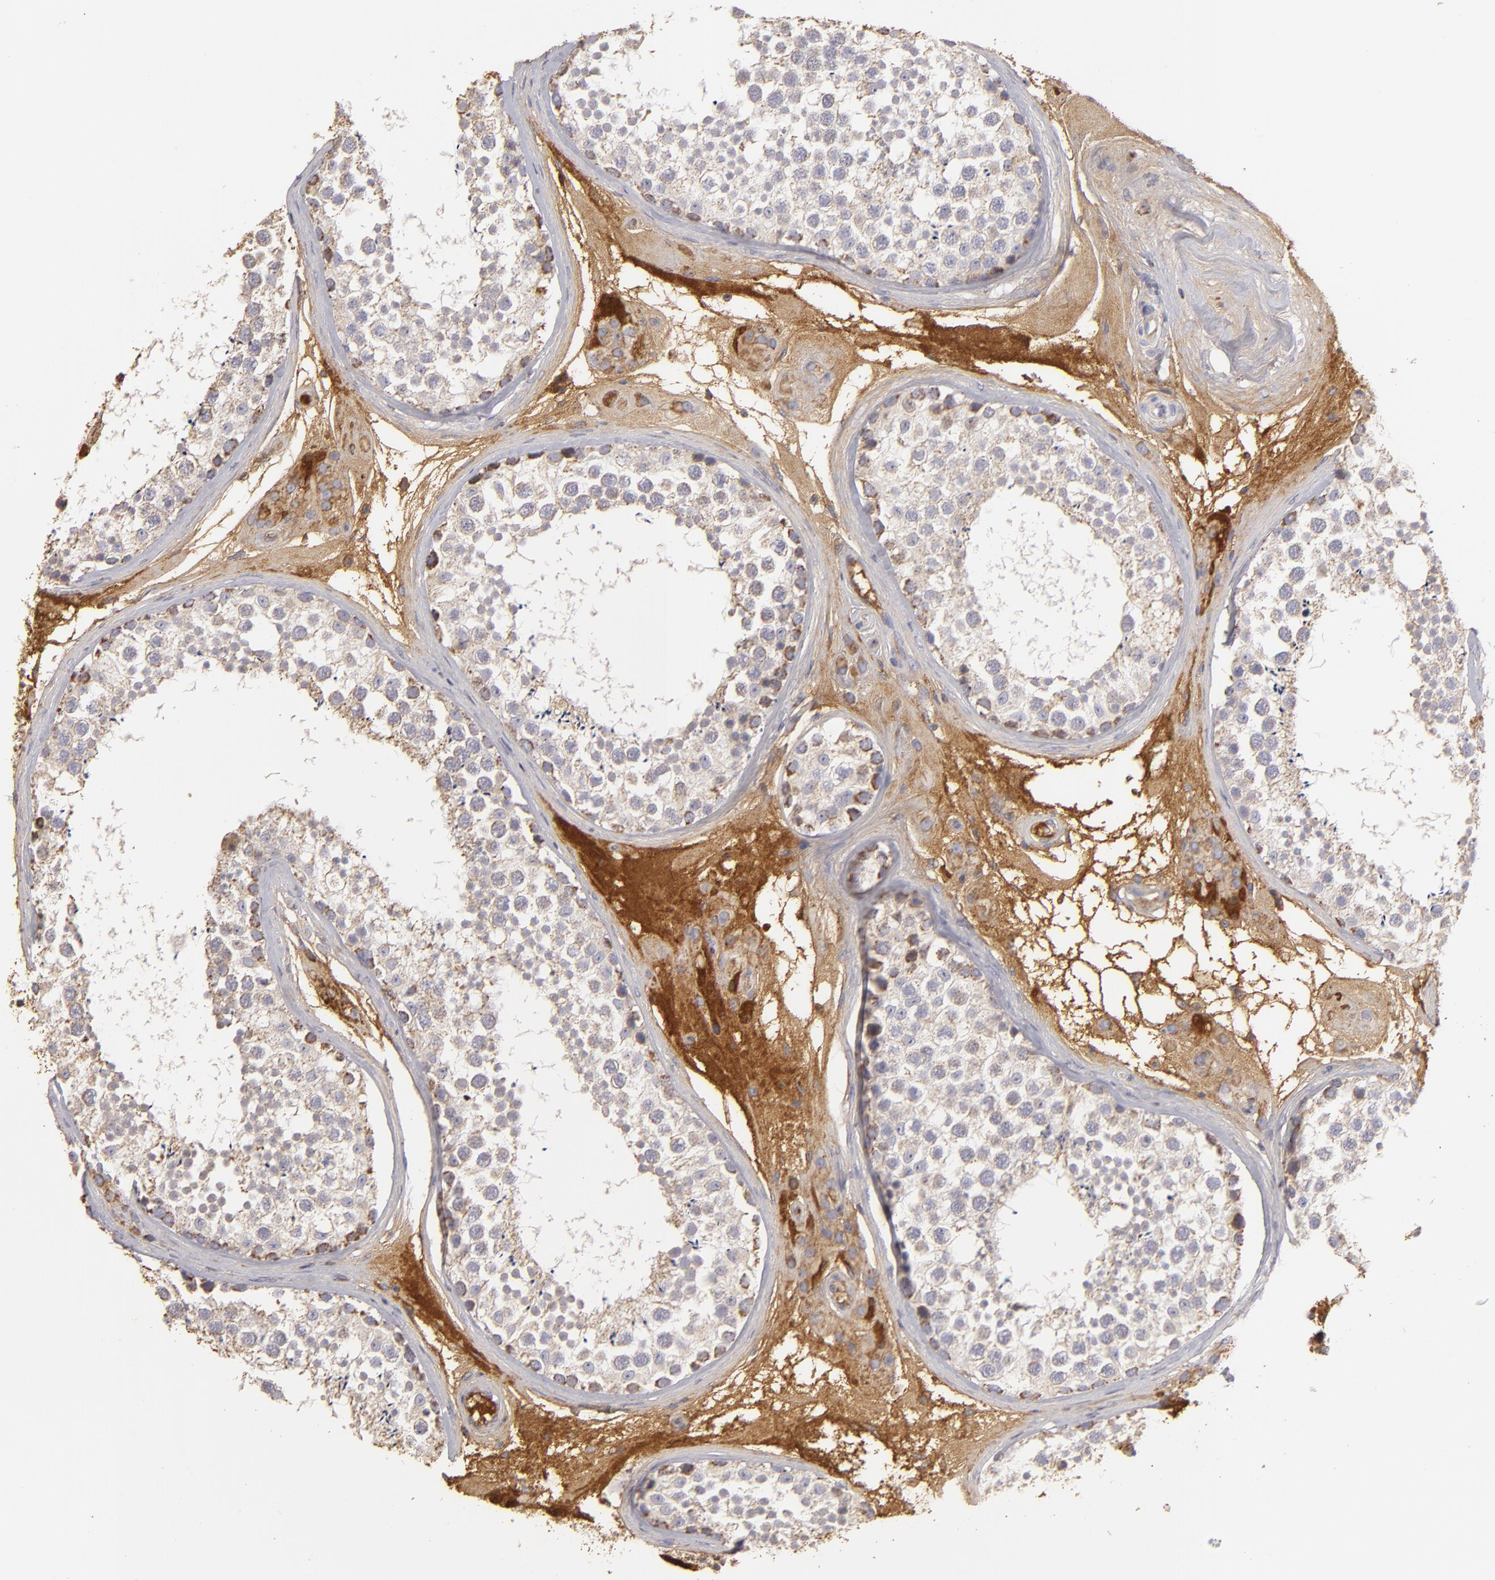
{"staining": {"intensity": "moderate", "quantity": "<25%", "location": "cytoplasmic/membranous"}, "tissue": "testis", "cell_type": "Cells in seminiferous ducts", "image_type": "normal", "snomed": [{"axis": "morphology", "description": "Normal tissue, NOS"}, {"axis": "topography", "description": "Testis"}], "caption": "Immunohistochemistry (IHC) histopathology image of unremarkable human testis stained for a protein (brown), which demonstrates low levels of moderate cytoplasmic/membranous positivity in about <25% of cells in seminiferous ducts.", "gene": "CFB", "patient": {"sex": "male", "age": 46}}